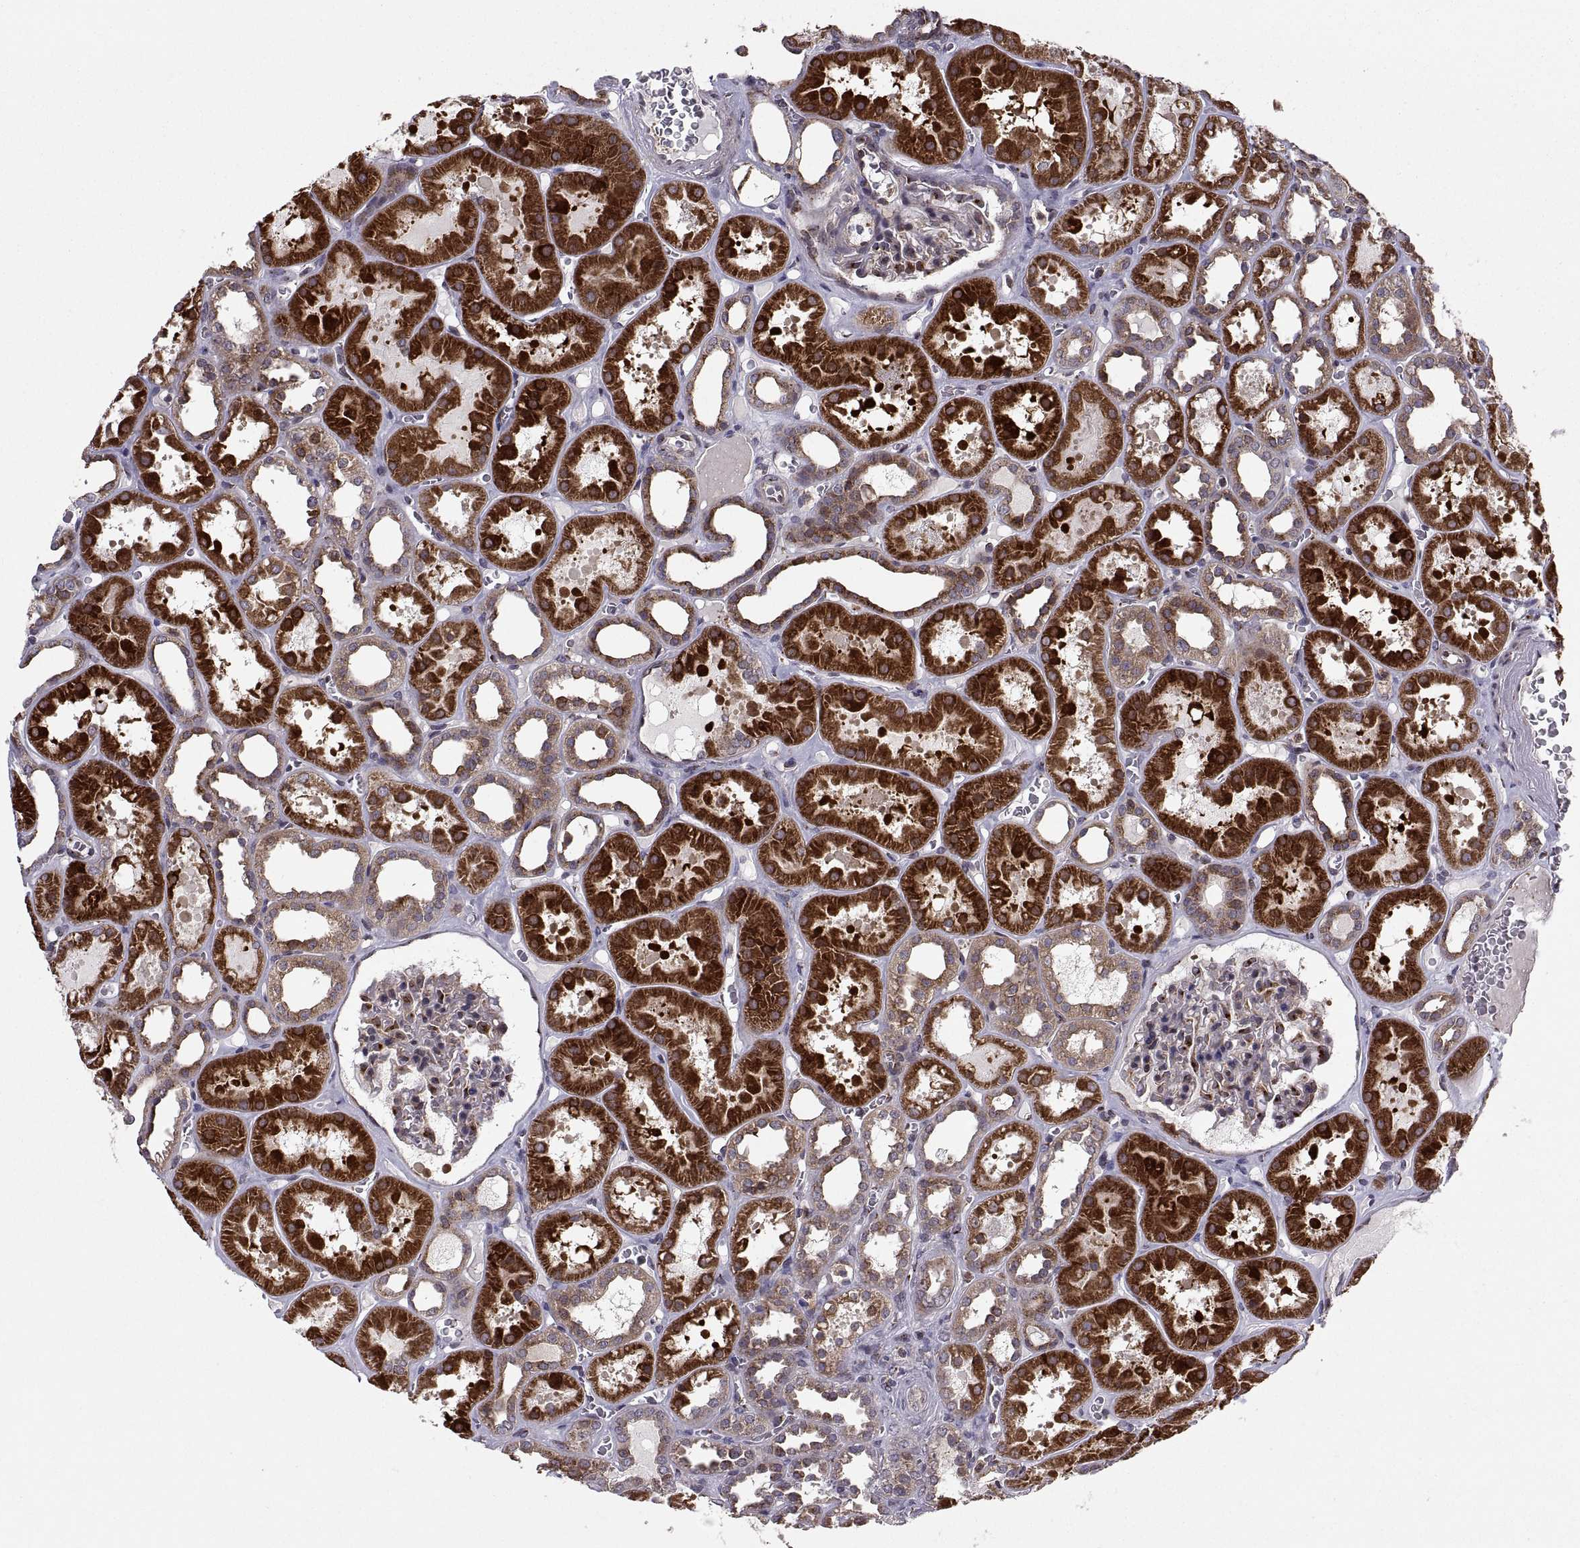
{"staining": {"intensity": "weak", "quantity": "<25%", "location": "cytoplasmic/membranous"}, "tissue": "kidney", "cell_type": "Cells in glomeruli", "image_type": "normal", "snomed": [{"axis": "morphology", "description": "Normal tissue, NOS"}, {"axis": "topography", "description": "Kidney"}], "caption": "High power microscopy photomicrograph of an IHC histopathology image of benign kidney, revealing no significant positivity in cells in glomeruli.", "gene": "TESC", "patient": {"sex": "female", "age": 41}}